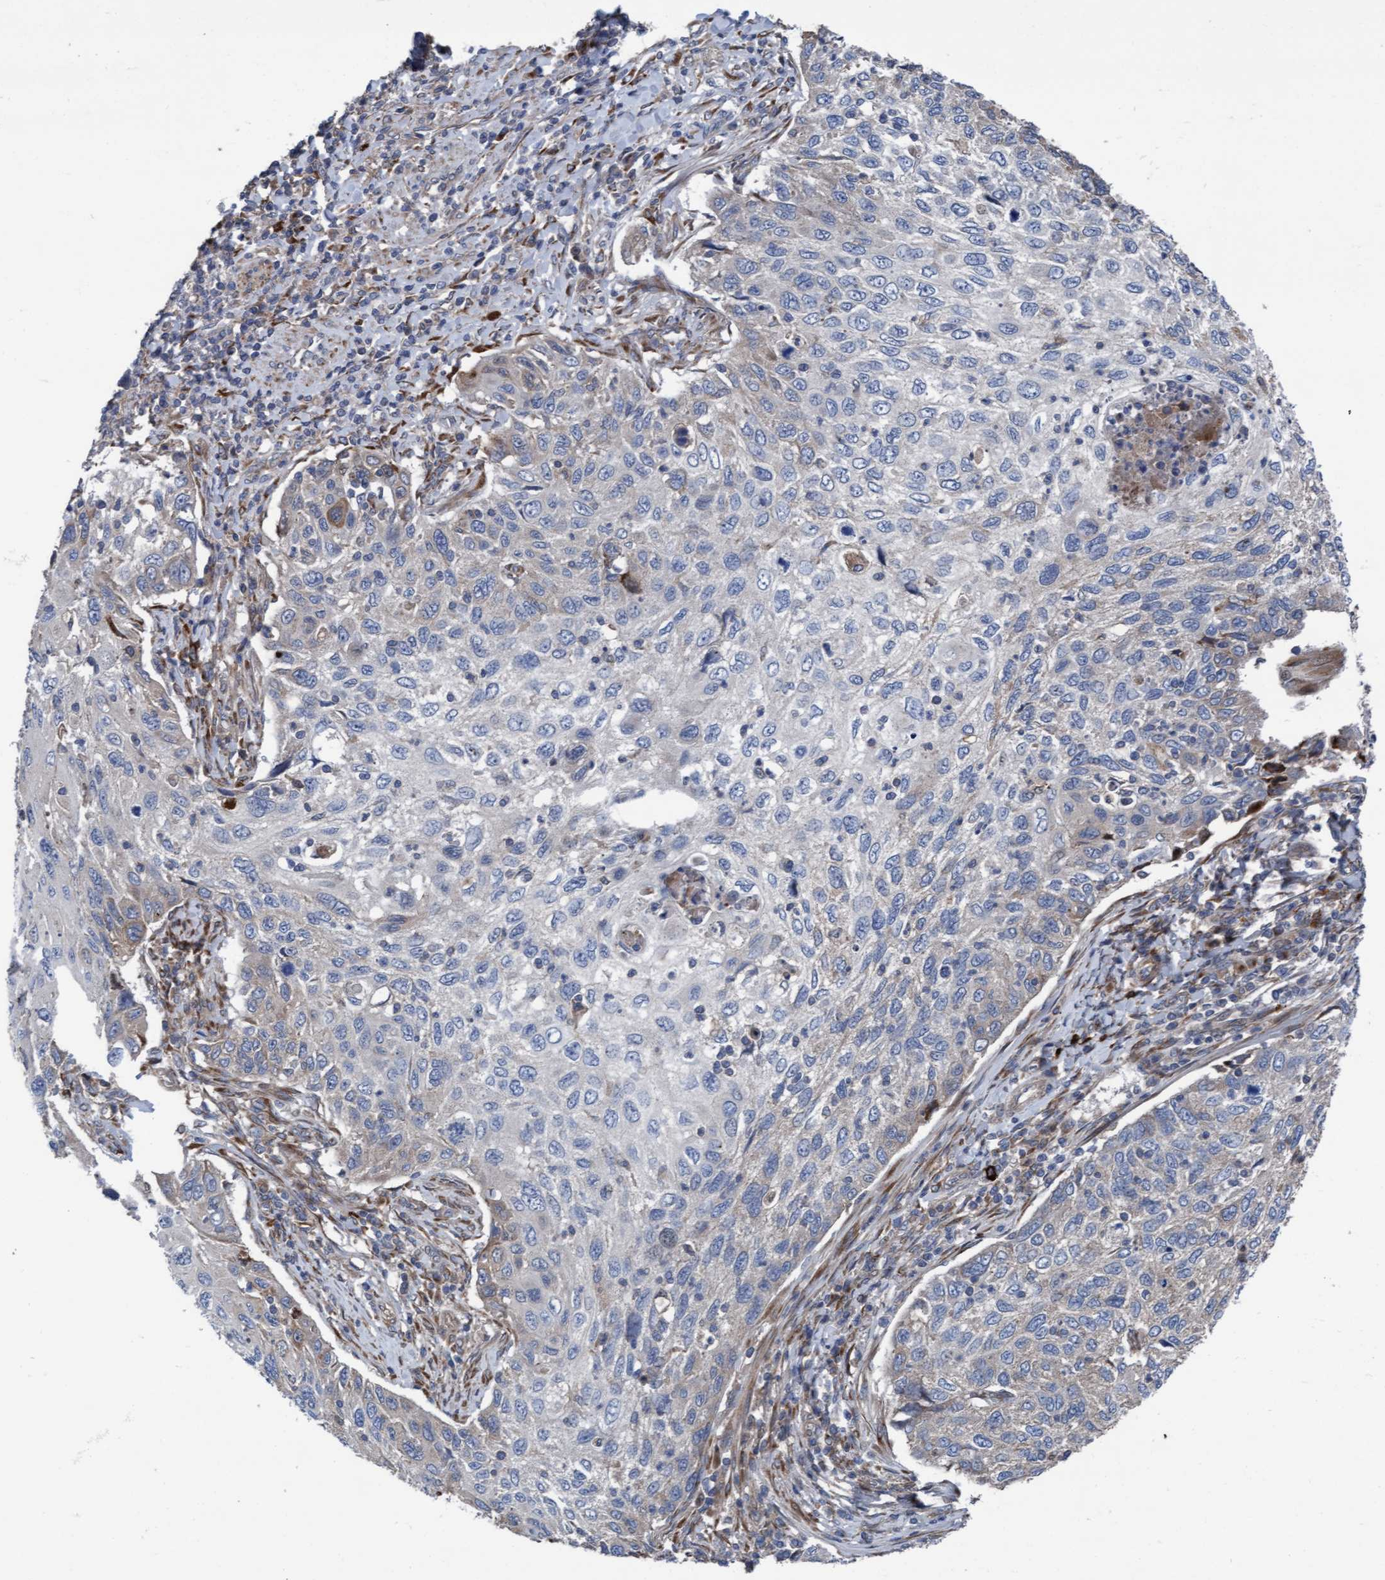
{"staining": {"intensity": "negative", "quantity": "none", "location": "none"}, "tissue": "cervical cancer", "cell_type": "Tumor cells", "image_type": "cancer", "snomed": [{"axis": "morphology", "description": "Squamous cell carcinoma, NOS"}, {"axis": "topography", "description": "Cervix"}], "caption": "High power microscopy histopathology image of an IHC image of cervical cancer (squamous cell carcinoma), revealing no significant positivity in tumor cells.", "gene": "KLHL26", "patient": {"sex": "female", "age": 70}}